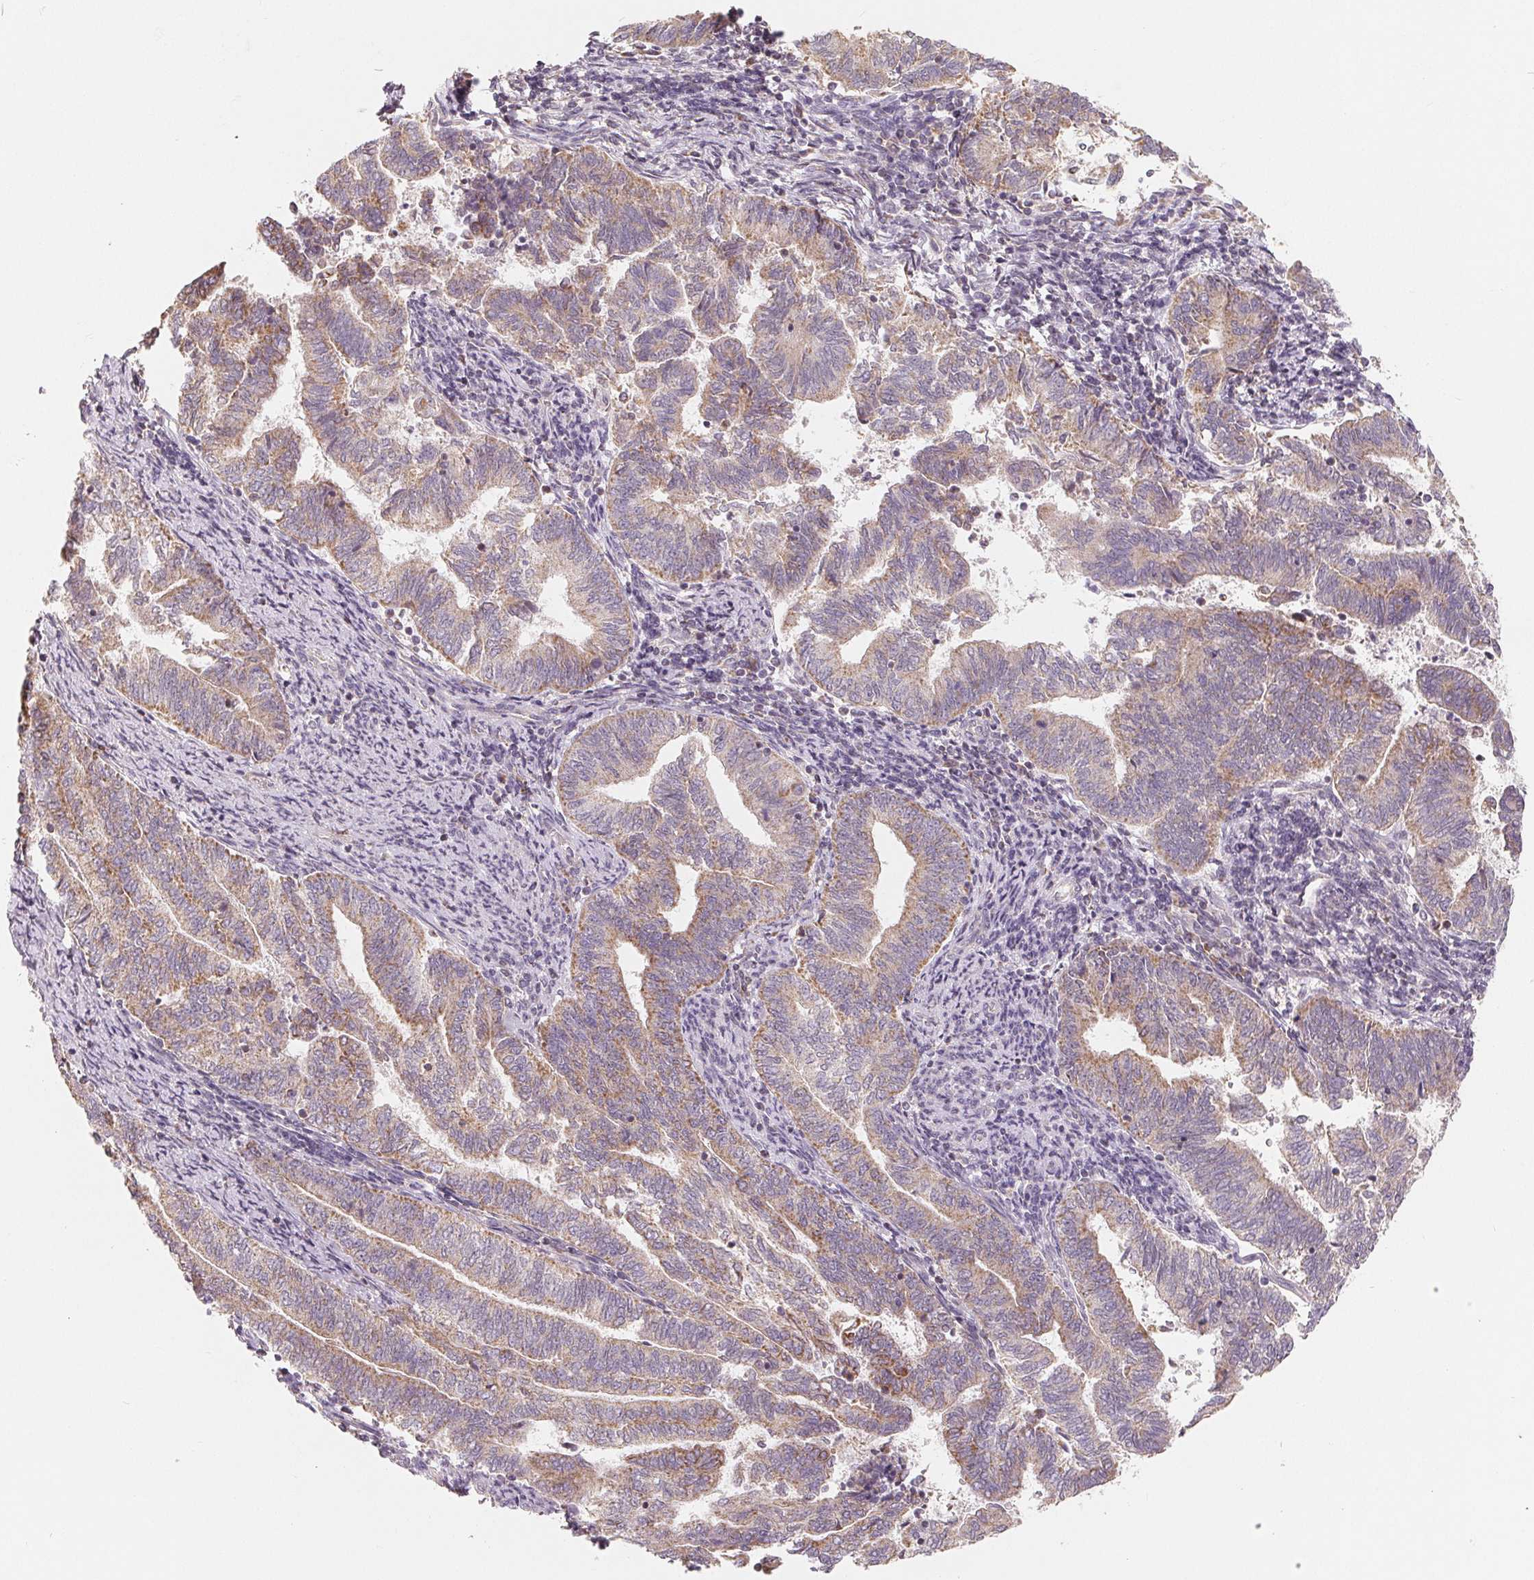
{"staining": {"intensity": "weak", "quantity": "25%-75%", "location": "cytoplasmic/membranous"}, "tissue": "endometrial cancer", "cell_type": "Tumor cells", "image_type": "cancer", "snomed": [{"axis": "morphology", "description": "Adenocarcinoma, NOS"}, {"axis": "topography", "description": "Endometrium"}], "caption": "Endometrial adenocarcinoma tissue exhibits weak cytoplasmic/membranous staining in about 25%-75% of tumor cells", "gene": "GHITM", "patient": {"sex": "female", "age": 65}}